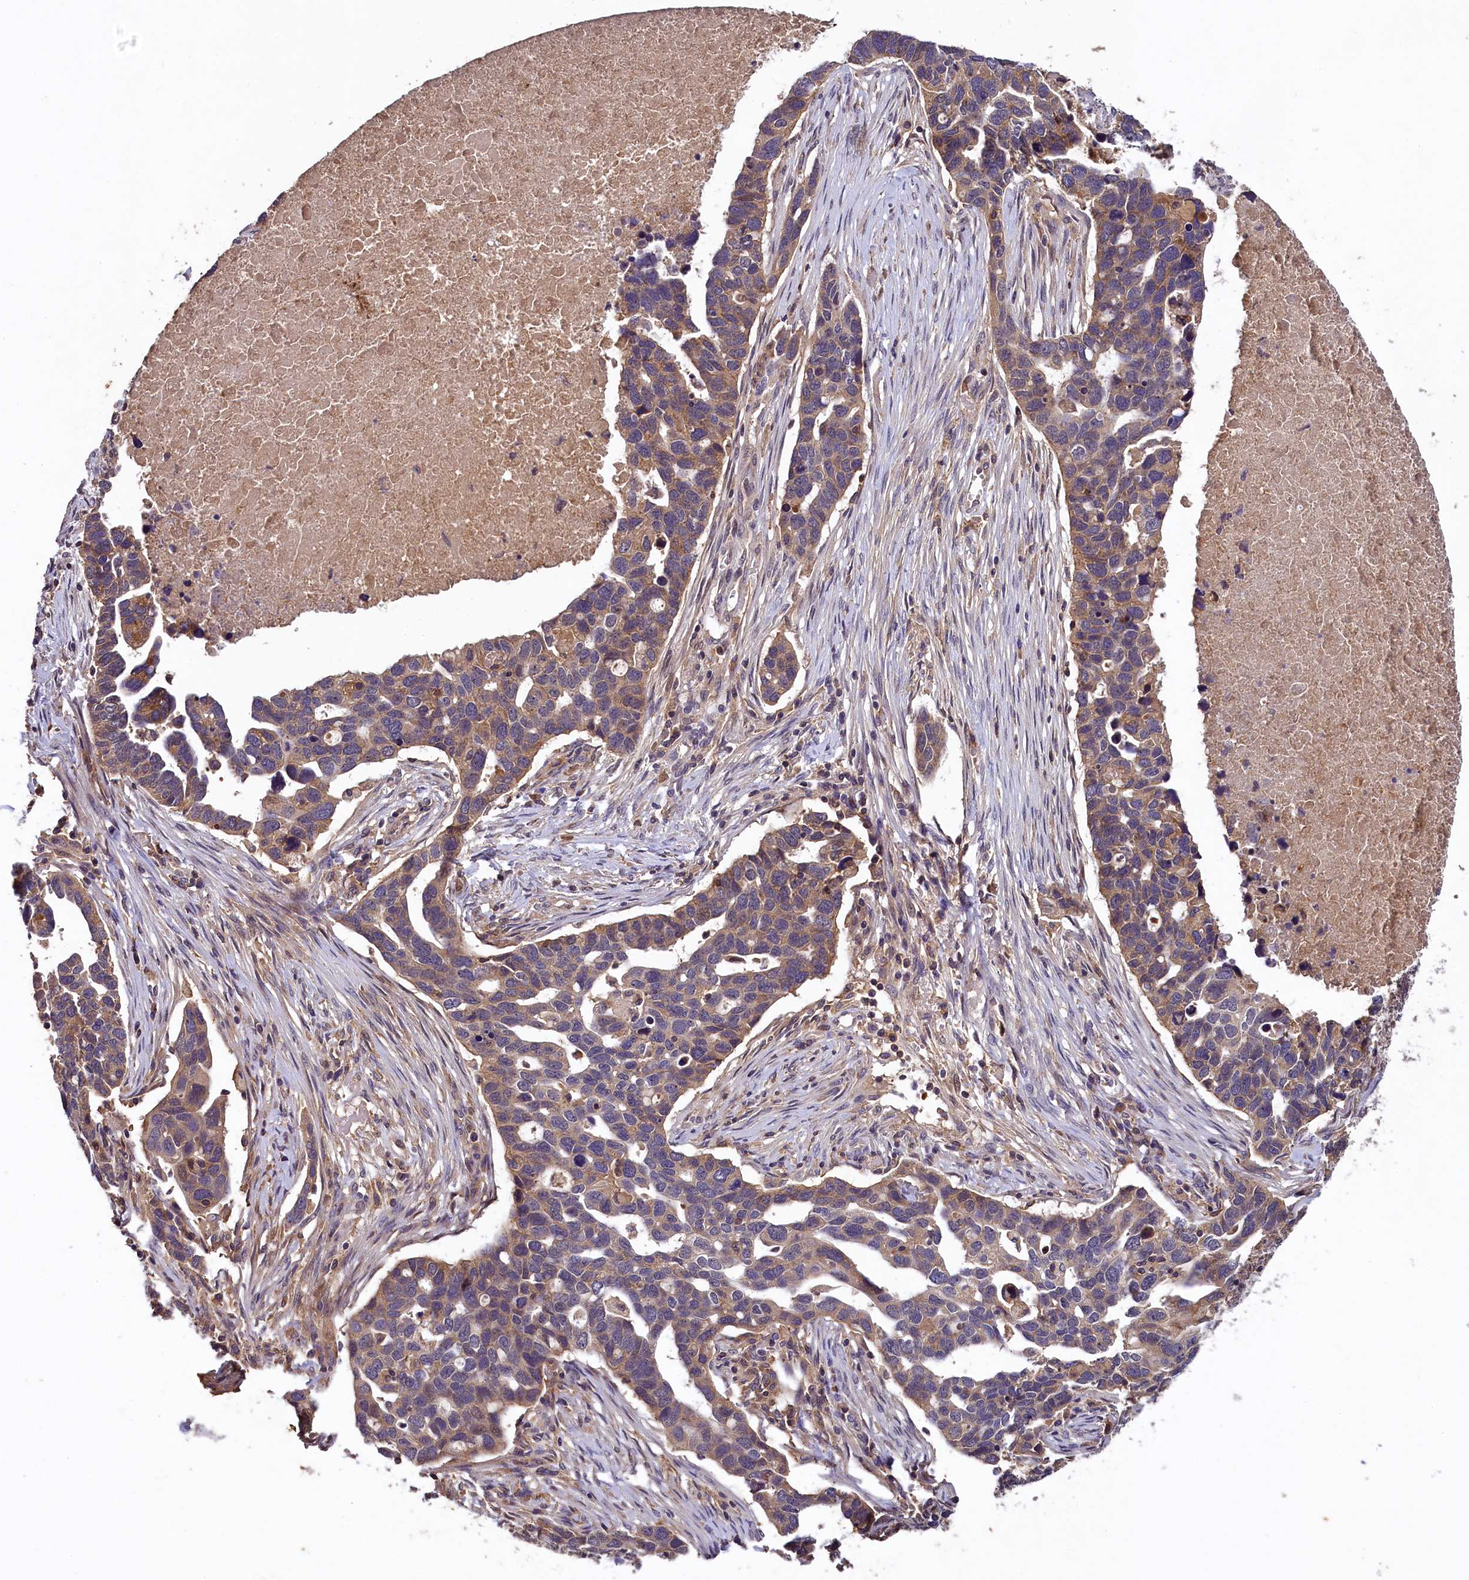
{"staining": {"intensity": "moderate", "quantity": ">75%", "location": "cytoplasmic/membranous"}, "tissue": "ovarian cancer", "cell_type": "Tumor cells", "image_type": "cancer", "snomed": [{"axis": "morphology", "description": "Cystadenocarcinoma, serous, NOS"}, {"axis": "topography", "description": "Ovary"}], "caption": "DAB (3,3'-diaminobenzidine) immunohistochemical staining of human ovarian serous cystadenocarcinoma reveals moderate cytoplasmic/membranous protein positivity in approximately >75% of tumor cells.", "gene": "PLXNB1", "patient": {"sex": "female", "age": 54}}